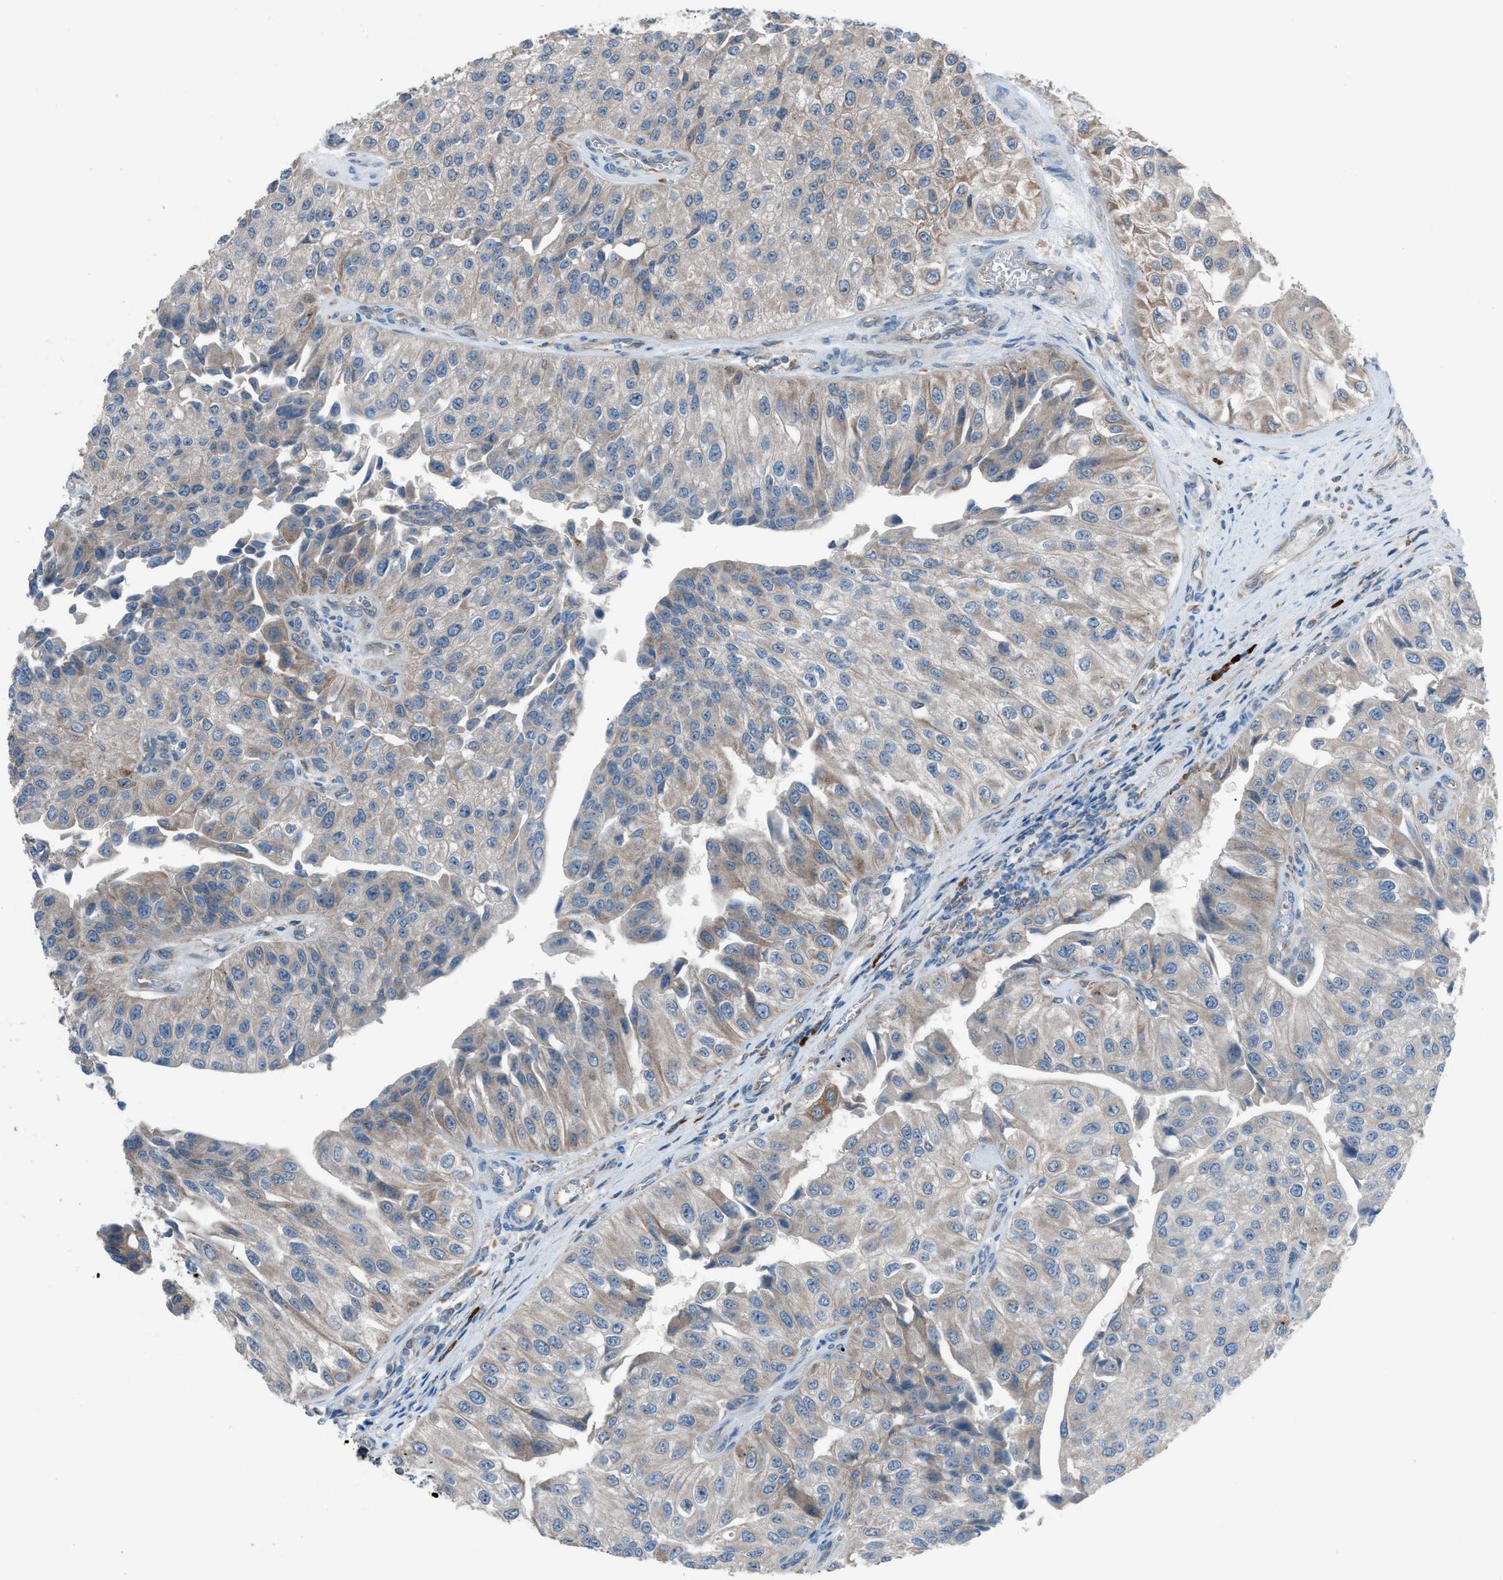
{"staining": {"intensity": "weak", "quantity": "<25%", "location": "cytoplasmic/membranous"}, "tissue": "urothelial cancer", "cell_type": "Tumor cells", "image_type": "cancer", "snomed": [{"axis": "morphology", "description": "Urothelial carcinoma, High grade"}, {"axis": "topography", "description": "Kidney"}, {"axis": "topography", "description": "Urinary bladder"}], "caption": "Immunohistochemistry of urothelial carcinoma (high-grade) shows no staining in tumor cells. (Stains: DAB (3,3'-diaminobenzidine) immunohistochemistry with hematoxylin counter stain, Microscopy: brightfield microscopy at high magnification).", "gene": "HEG1", "patient": {"sex": "male", "age": 77}}